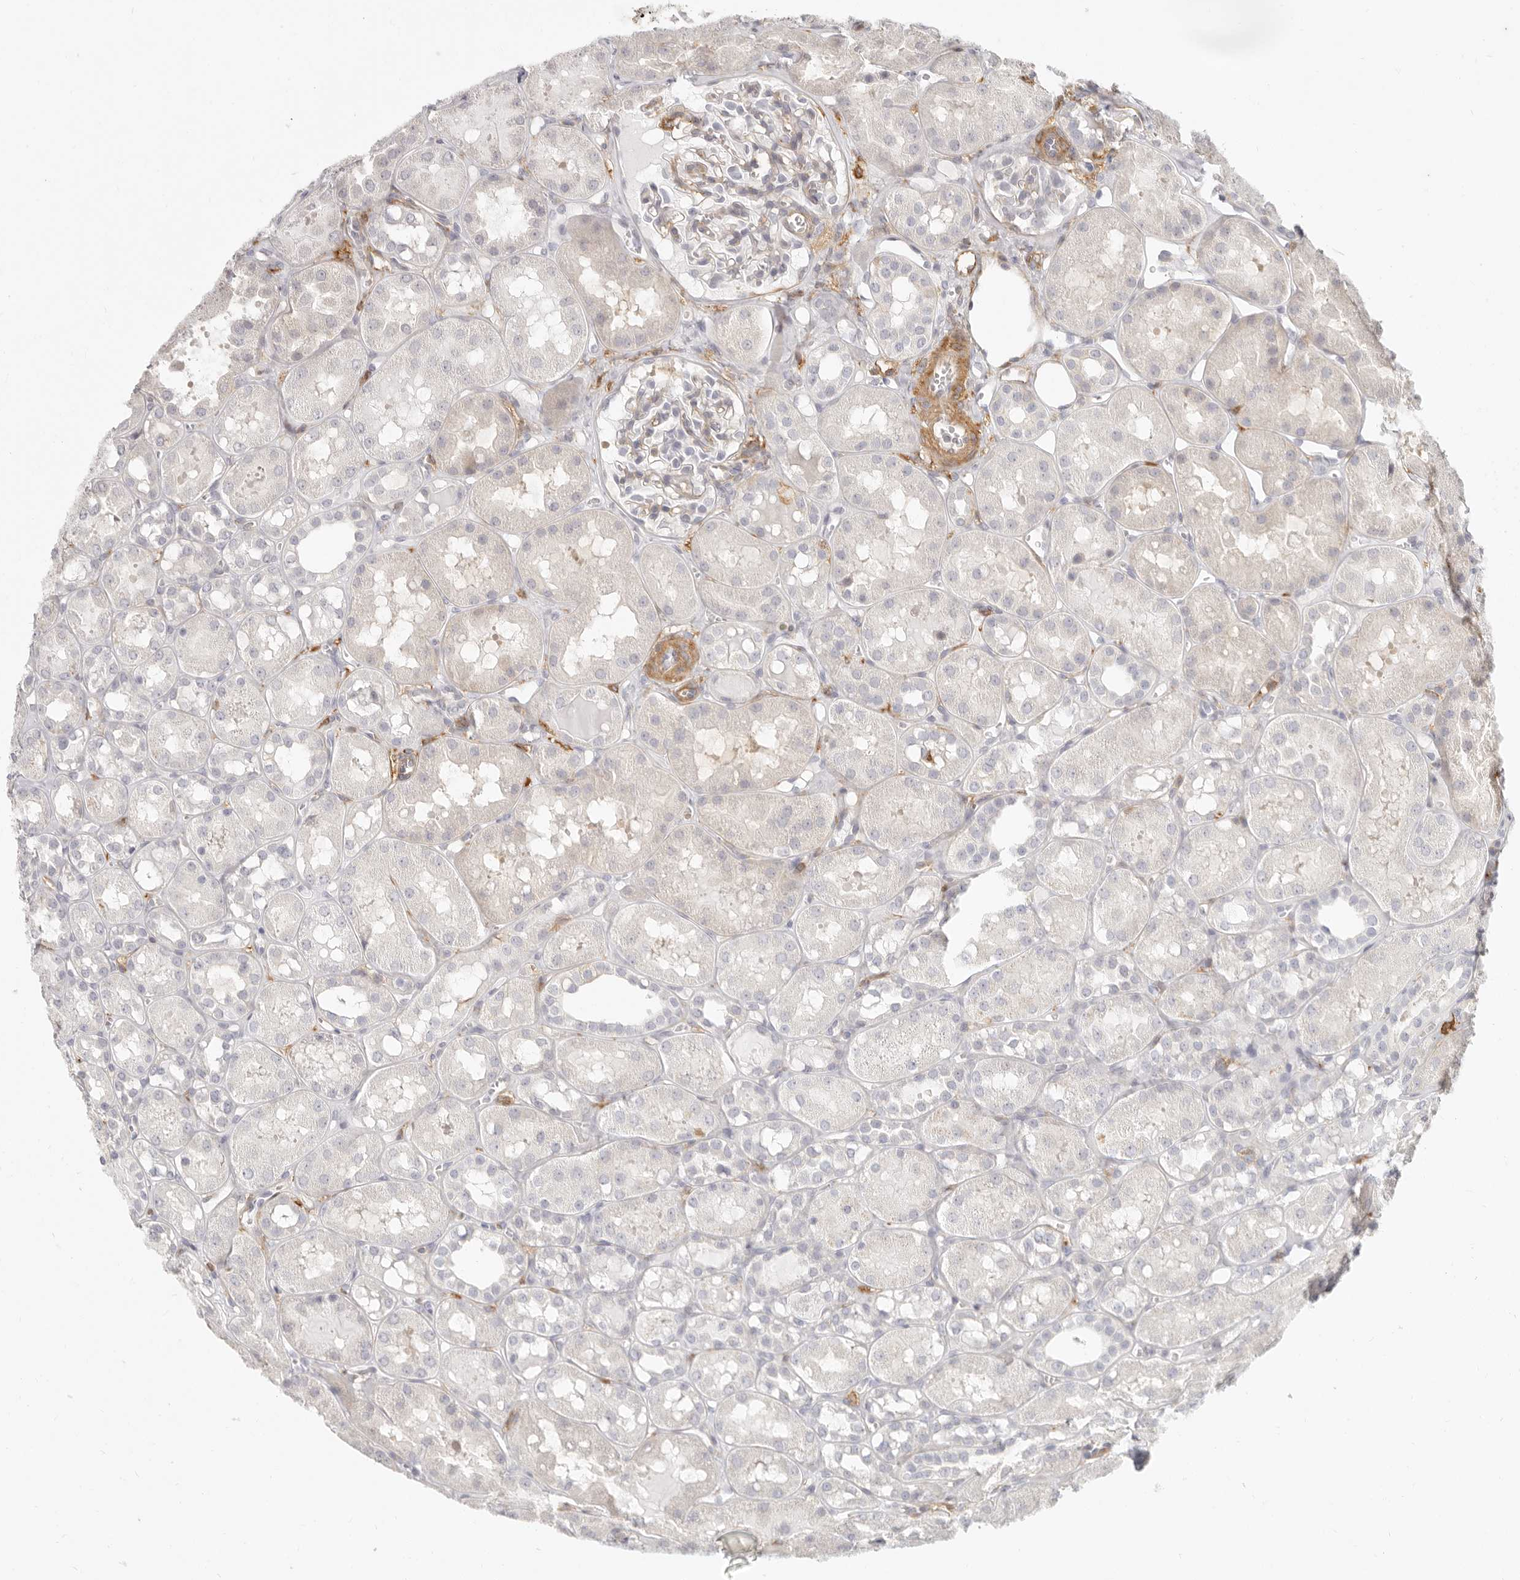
{"staining": {"intensity": "weak", "quantity": "<25%", "location": "cytoplasmic/membranous"}, "tissue": "kidney", "cell_type": "Cells in glomeruli", "image_type": "normal", "snomed": [{"axis": "morphology", "description": "Normal tissue, NOS"}, {"axis": "topography", "description": "Kidney"}], "caption": "Kidney was stained to show a protein in brown. There is no significant expression in cells in glomeruli. (DAB (3,3'-diaminobenzidine) IHC with hematoxylin counter stain).", "gene": "NIBAN1", "patient": {"sex": "male", "age": 16}}